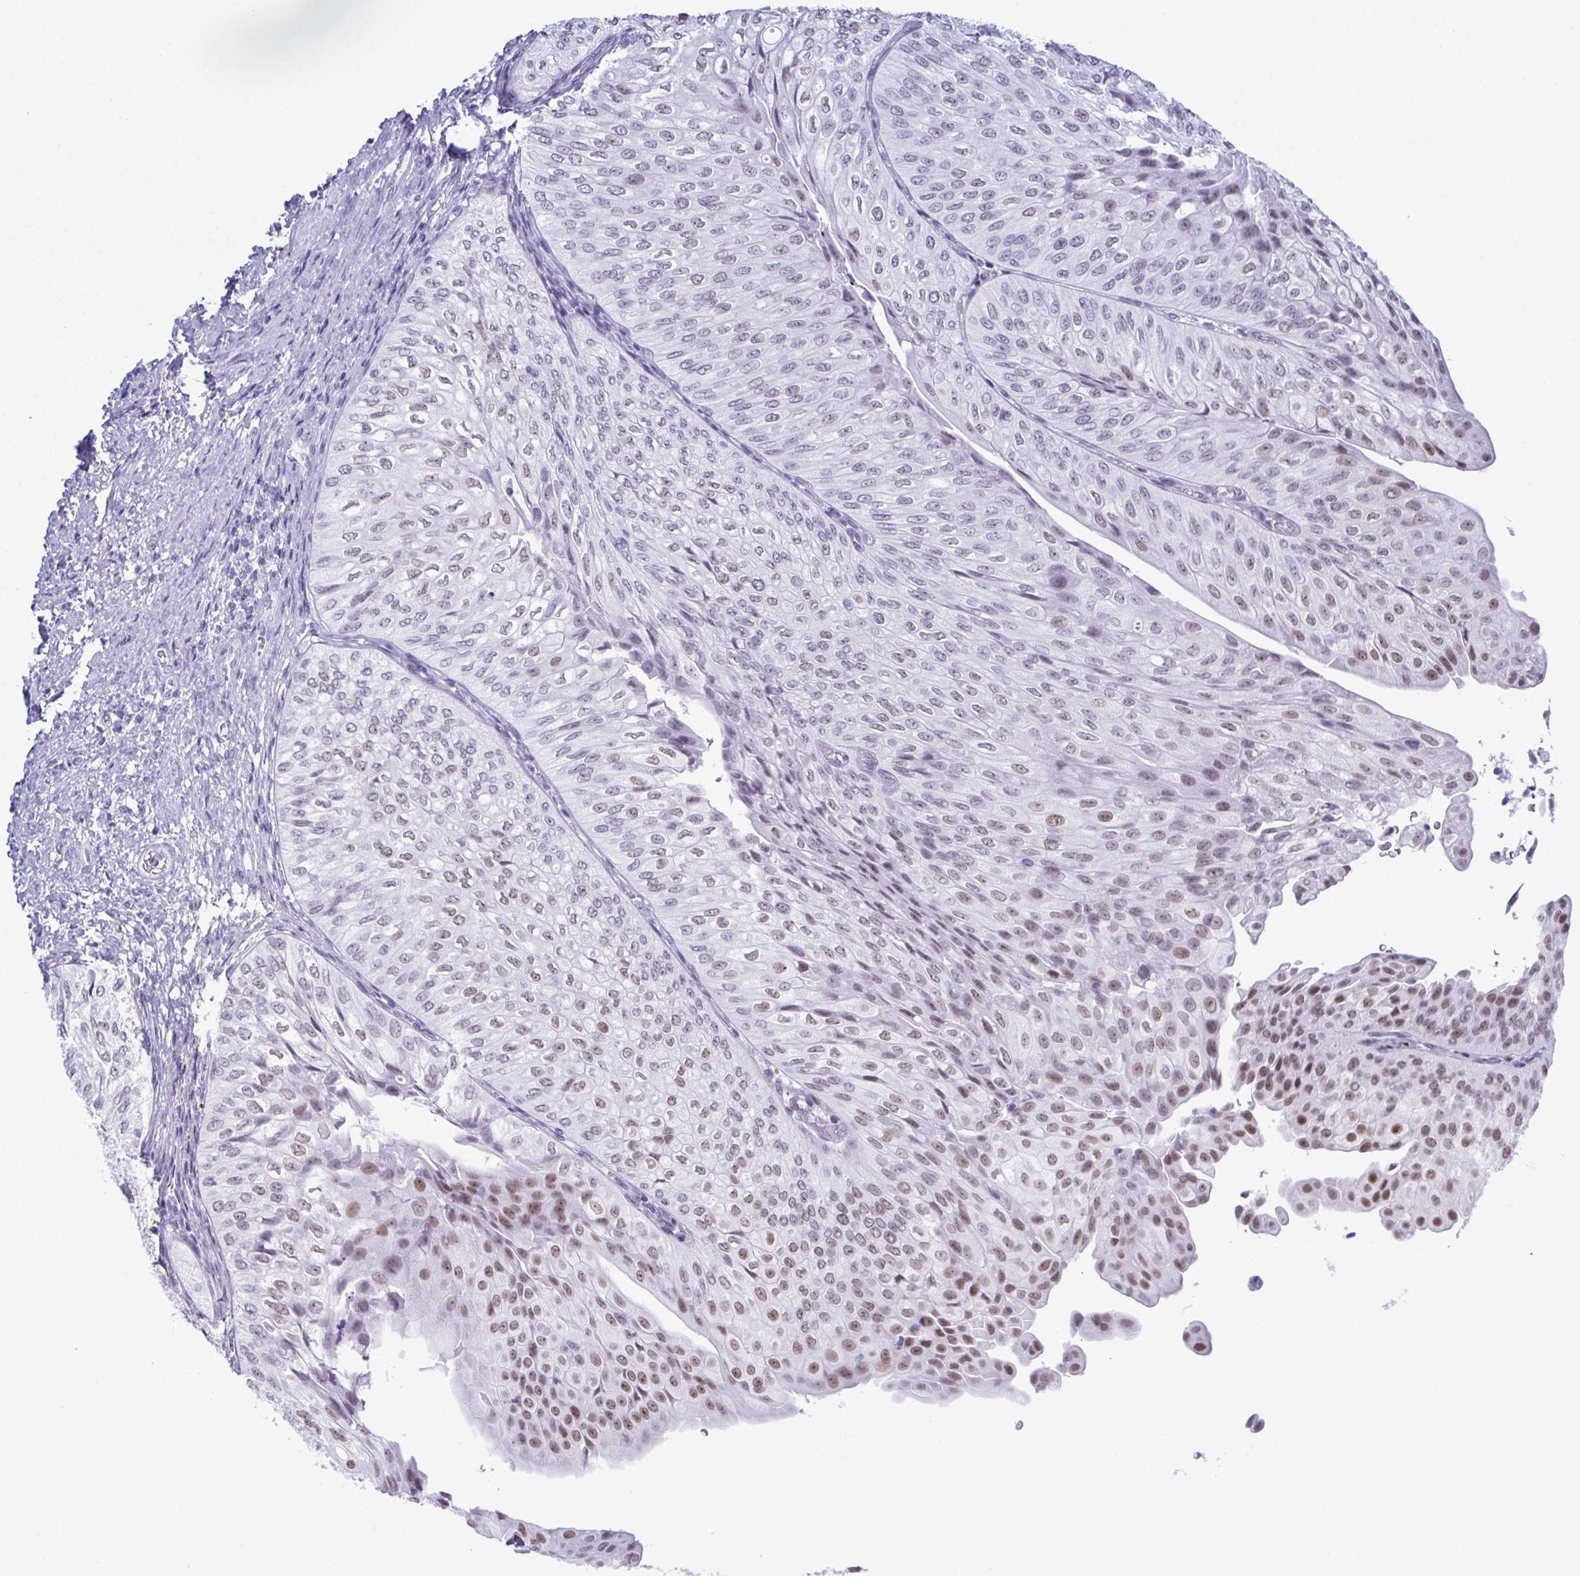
{"staining": {"intensity": "moderate", "quantity": "25%-75%", "location": "nuclear"}, "tissue": "urothelial cancer", "cell_type": "Tumor cells", "image_type": "cancer", "snomed": [{"axis": "morphology", "description": "Urothelial carcinoma, NOS"}, {"axis": "topography", "description": "Urinary bladder"}], "caption": "Brown immunohistochemical staining in urothelial cancer displays moderate nuclear expression in approximately 25%-75% of tumor cells. The protein is stained brown, and the nuclei are stained in blue (DAB IHC with brightfield microscopy, high magnification).", "gene": "SUGP2", "patient": {"sex": "male", "age": 62}}